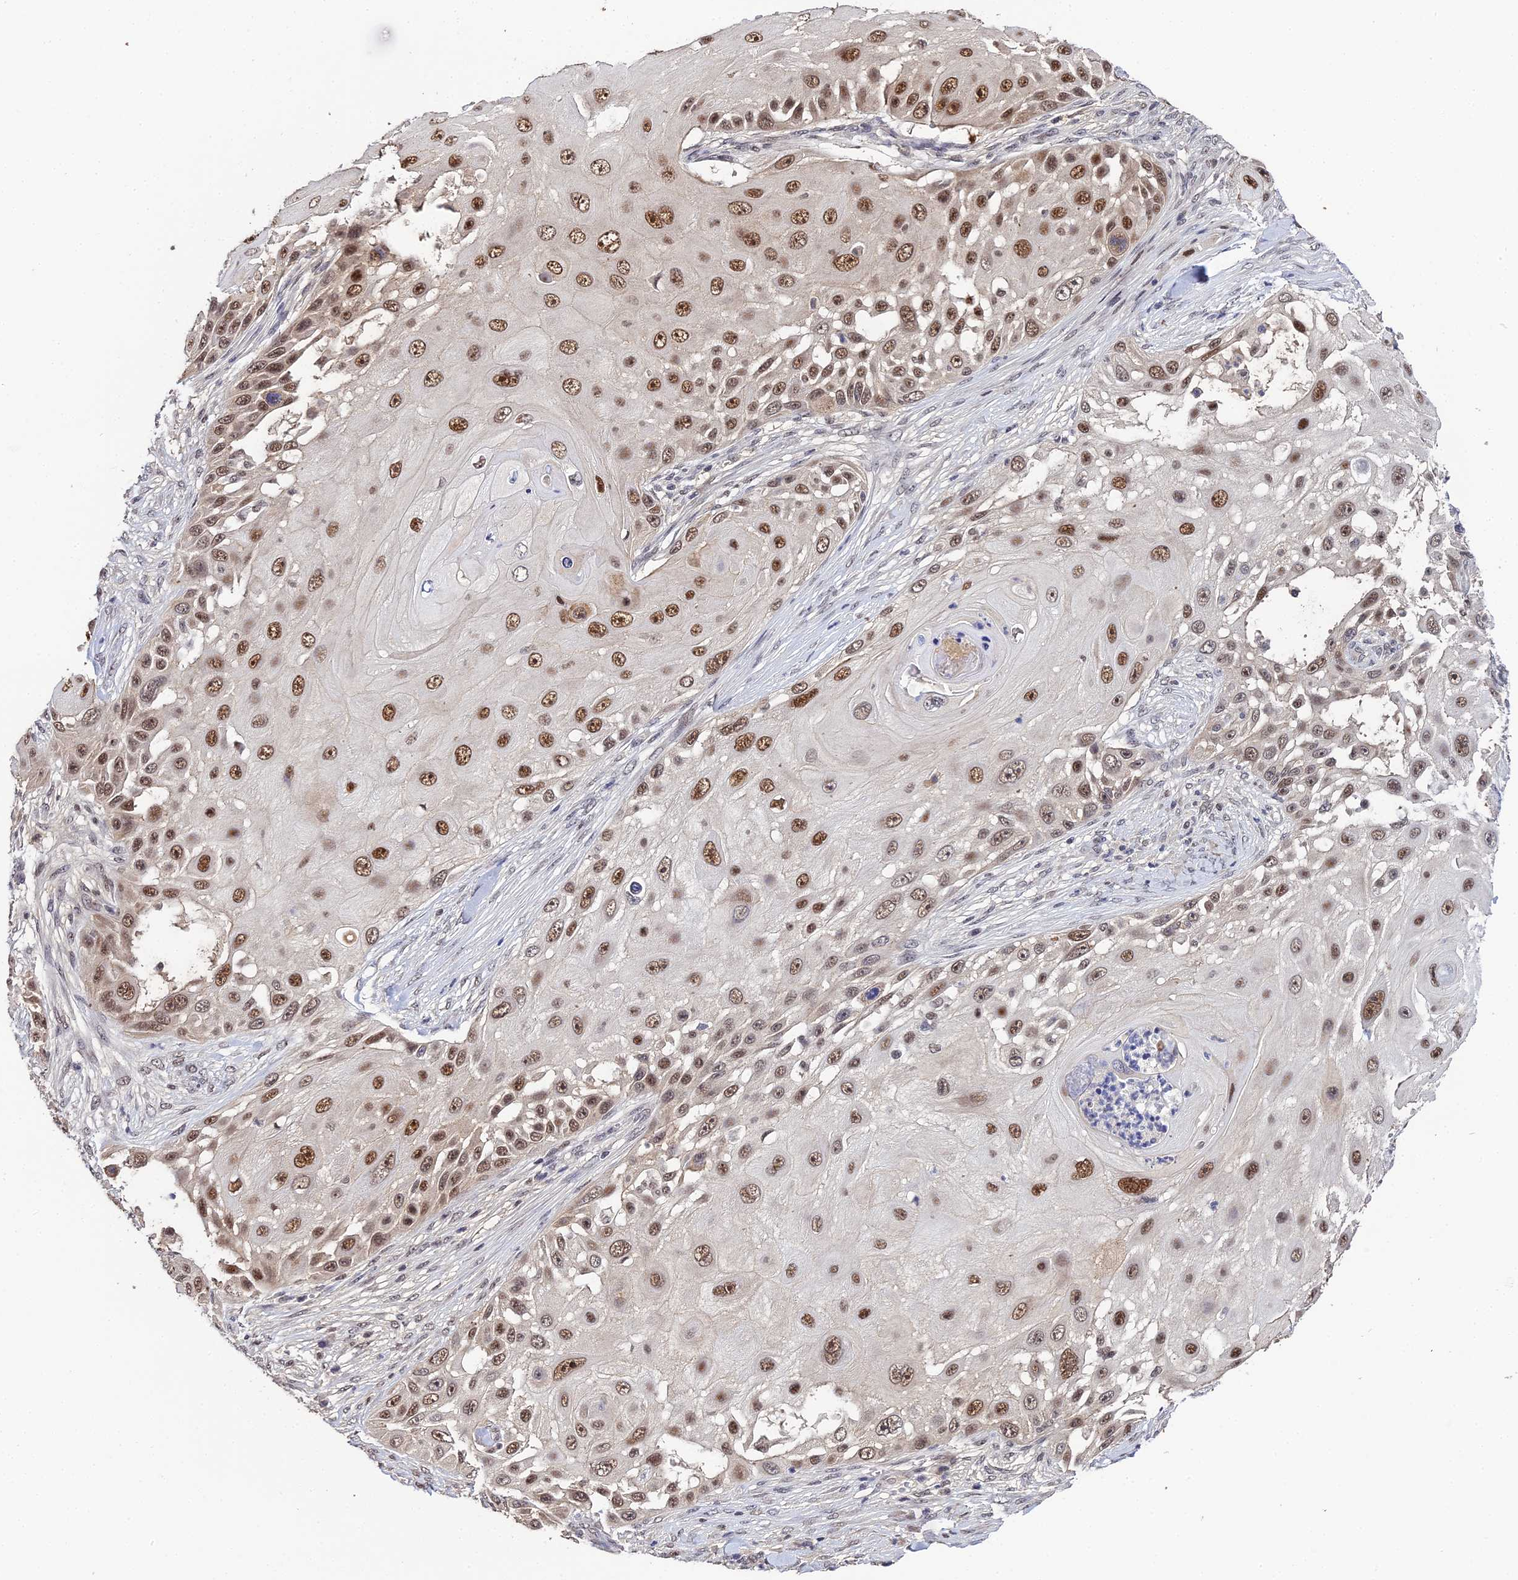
{"staining": {"intensity": "moderate", "quantity": ">75%", "location": "nuclear"}, "tissue": "skin cancer", "cell_type": "Tumor cells", "image_type": "cancer", "snomed": [{"axis": "morphology", "description": "Squamous cell carcinoma, NOS"}, {"axis": "topography", "description": "Skin"}], "caption": "Immunohistochemistry staining of skin cancer, which demonstrates medium levels of moderate nuclear positivity in about >75% of tumor cells indicating moderate nuclear protein staining. The staining was performed using DAB (3,3'-diaminobenzidine) (brown) for protein detection and nuclei were counterstained in hematoxylin (blue).", "gene": "ERCC5", "patient": {"sex": "female", "age": 44}}